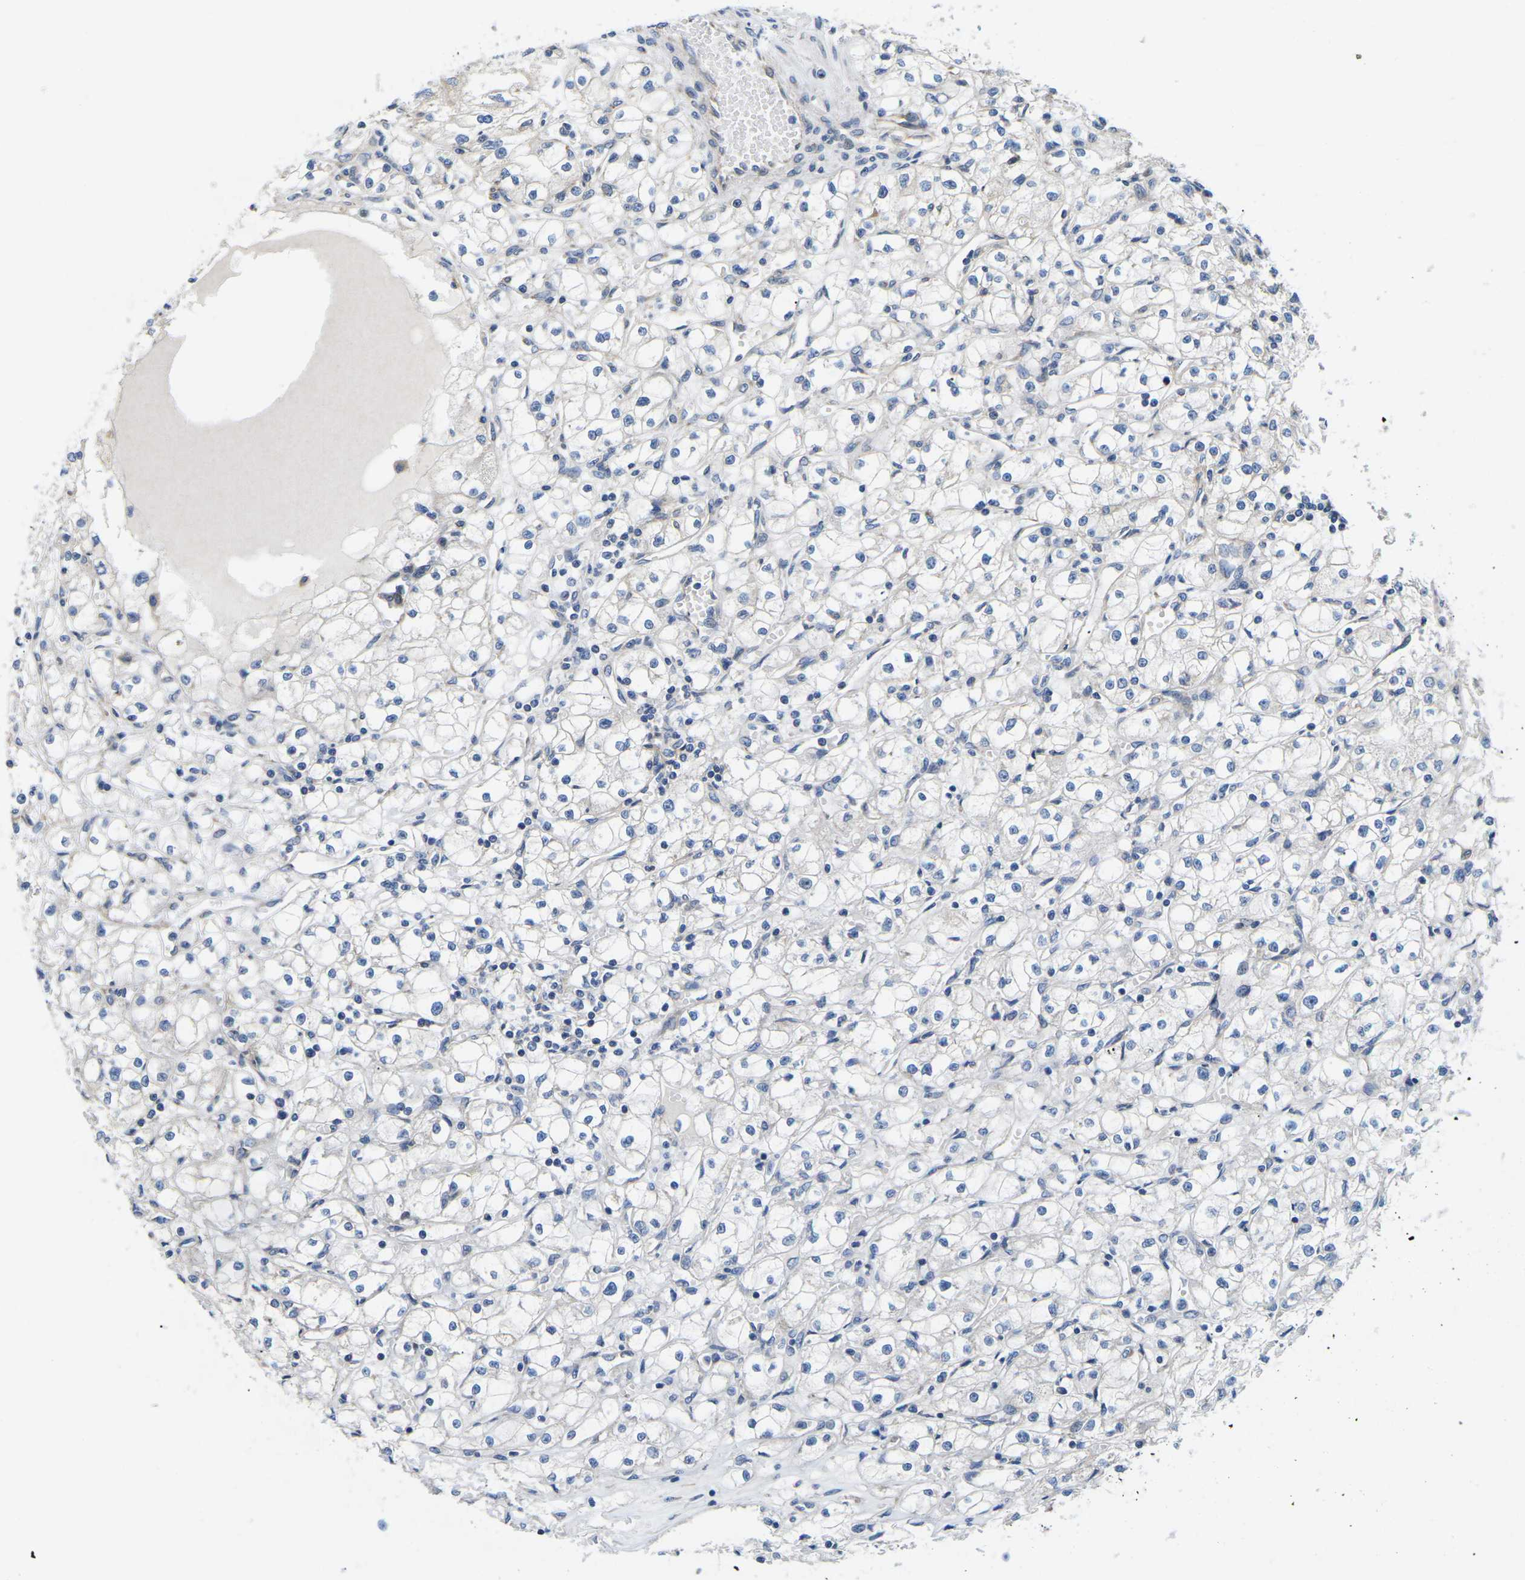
{"staining": {"intensity": "negative", "quantity": "none", "location": "none"}, "tissue": "renal cancer", "cell_type": "Tumor cells", "image_type": "cancer", "snomed": [{"axis": "morphology", "description": "Adenocarcinoma, NOS"}, {"axis": "topography", "description": "Kidney"}], "caption": "High power microscopy micrograph of an IHC photomicrograph of renal cancer (adenocarcinoma), revealing no significant expression in tumor cells.", "gene": "TMEFF2", "patient": {"sex": "male", "age": 56}}